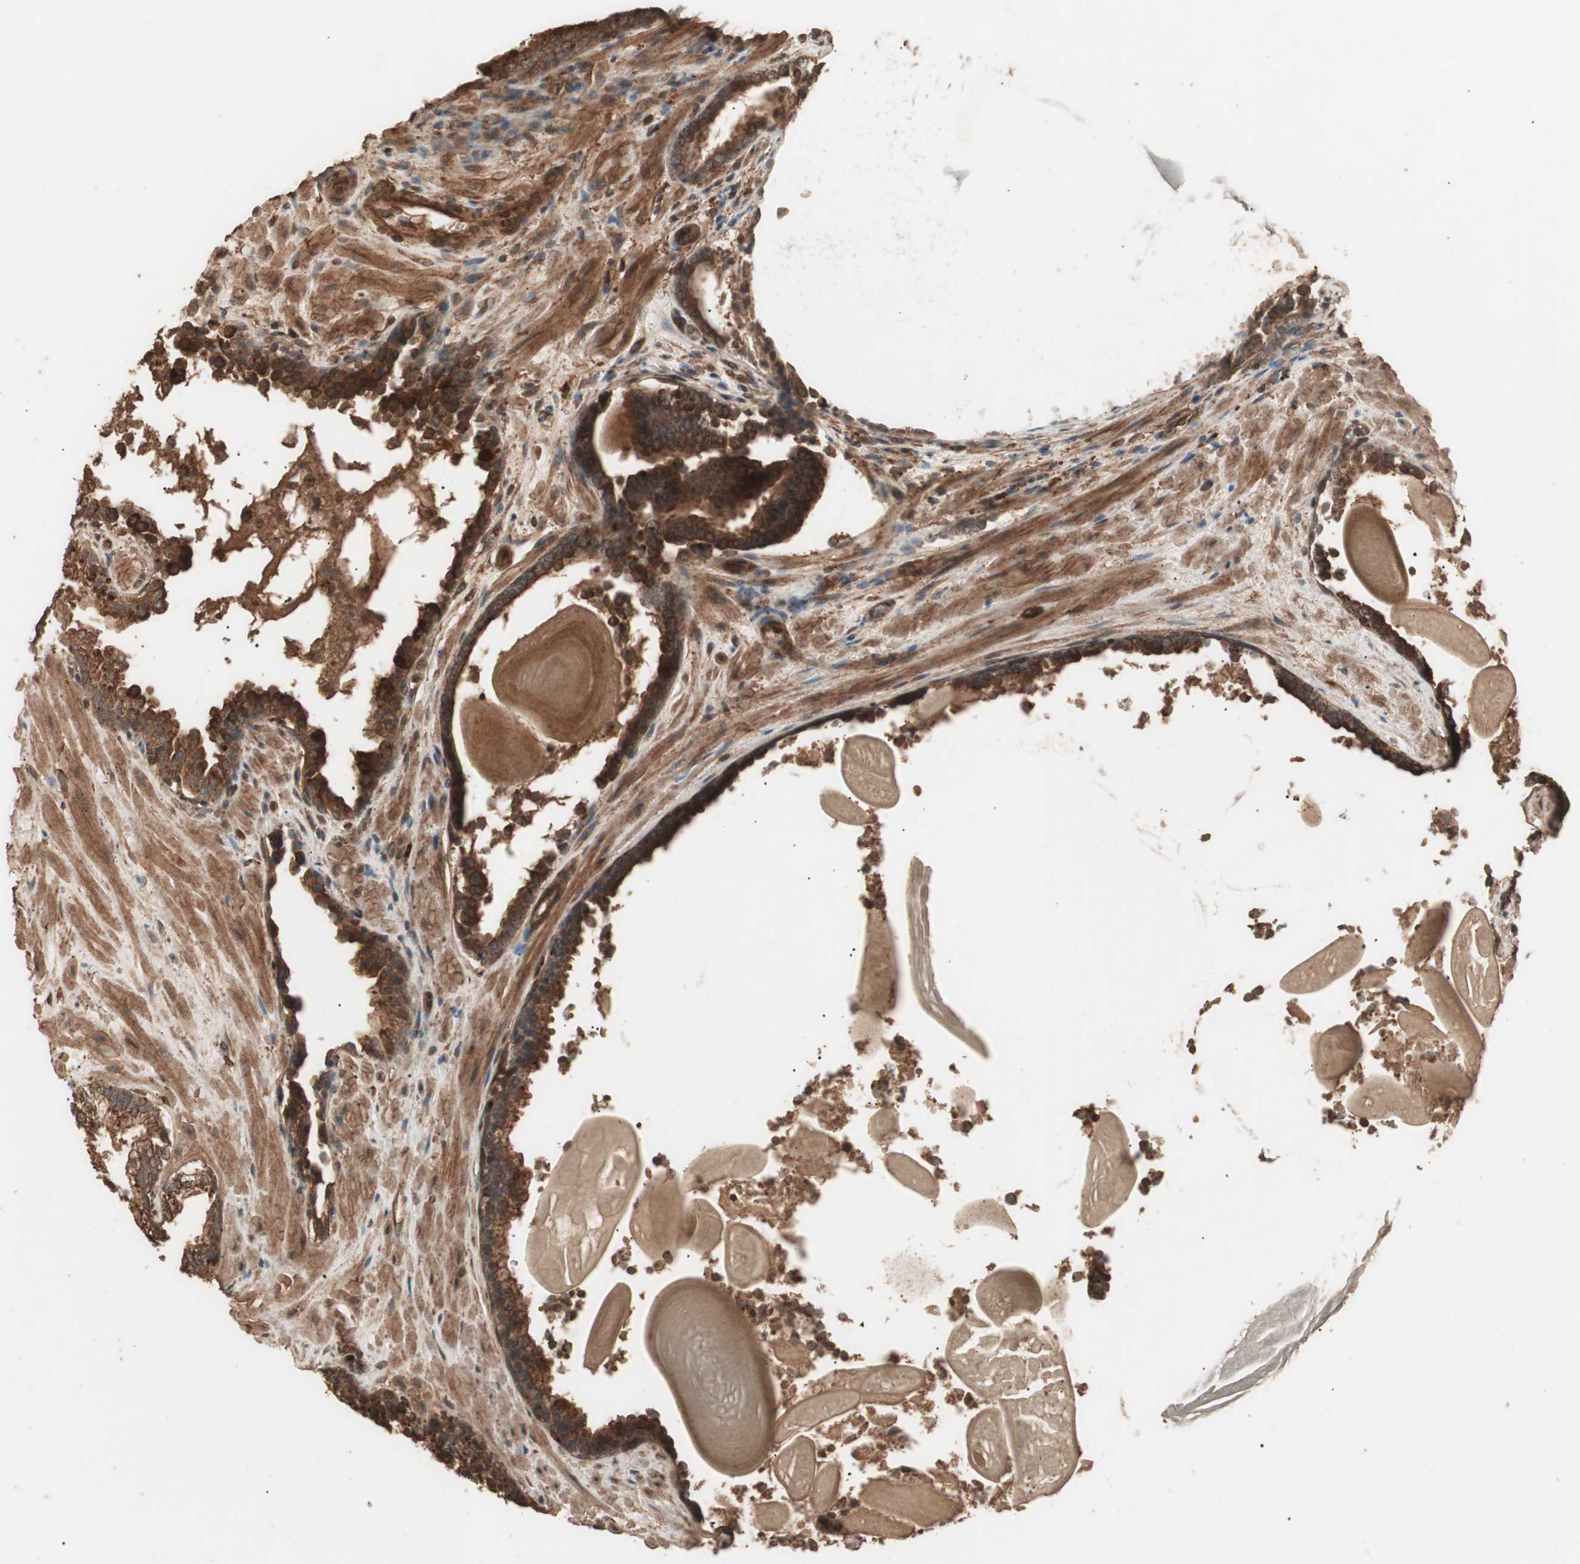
{"staining": {"intensity": "strong", "quantity": ">75%", "location": "cytoplasmic/membranous"}, "tissue": "prostate cancer", "cell_type": "Tumor cells", "image_type": "cancer", "snomed": [{"axis": "morphology", "description": "Adenocarcinoma, High grade"}, {"axis": "topography", "description": "Prostate"}], "caption": "Prostate adenocarcinoma (high-grade) stained for a protein shows strong cytoplasmic/membranous positivity in tumor cells.", "gene": "CCN4", "patient": {"sex": "male", "age": 68}}